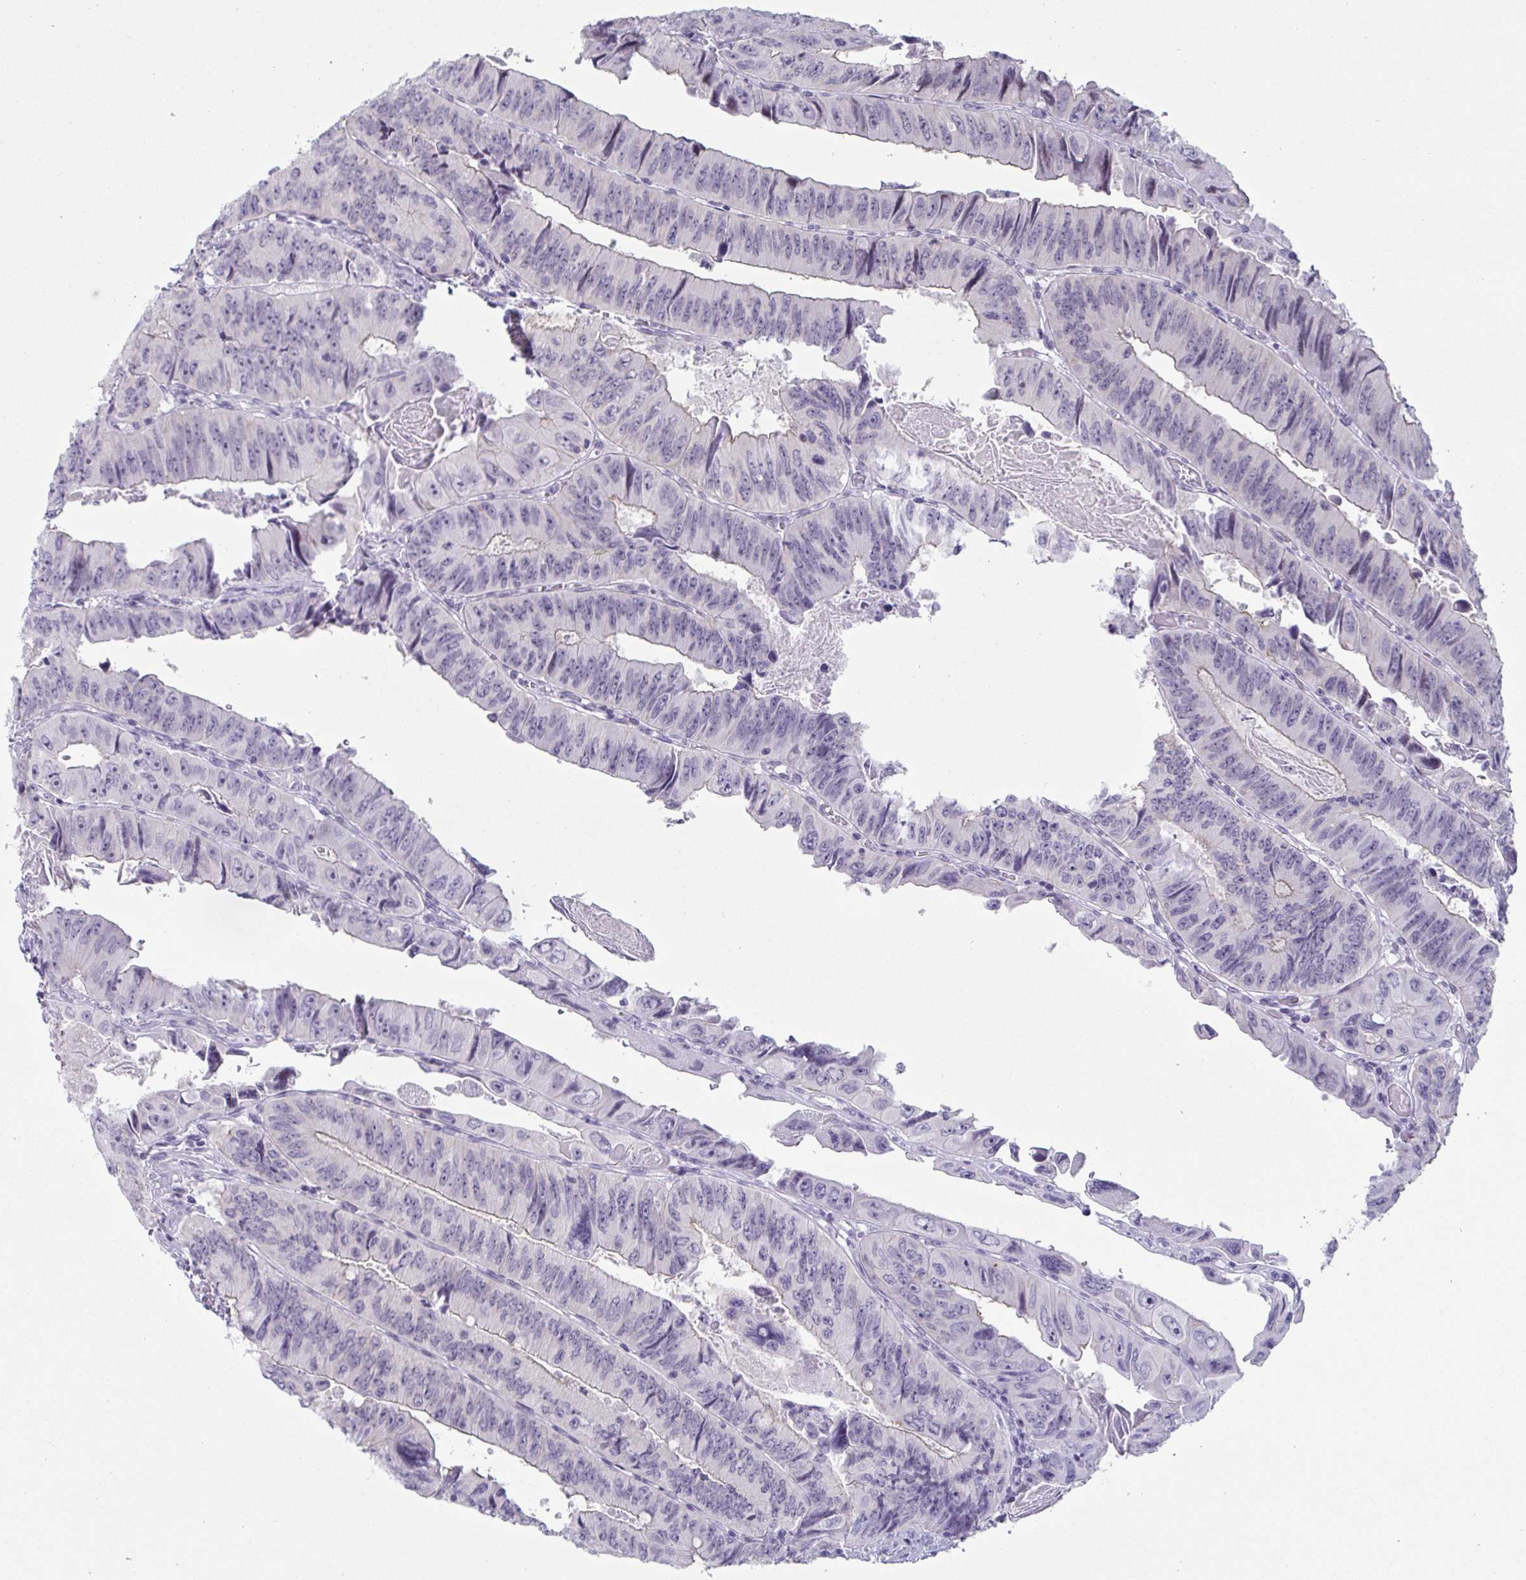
{"staining": {"intensity": "negative", "quantity": "none", "location": "none"}, "tissue": "colorectal cancer", "cell_type": "Tumor cells", "image_type": "cancer", "snomed": [{"axis": "morphology", "description": "Adenocarcinoma, NOS"}, {"axis": "topography", "description": "Colon"}], "caption": "This micrograph is of colorectal cancer stained with immunohistochemistry to label a protein in brown with the nuclei are counter-stained blue. There is no positivity in tumor cells.", "gene": "VSIG10L", "patient": {"sex": "female", "age": 84}}